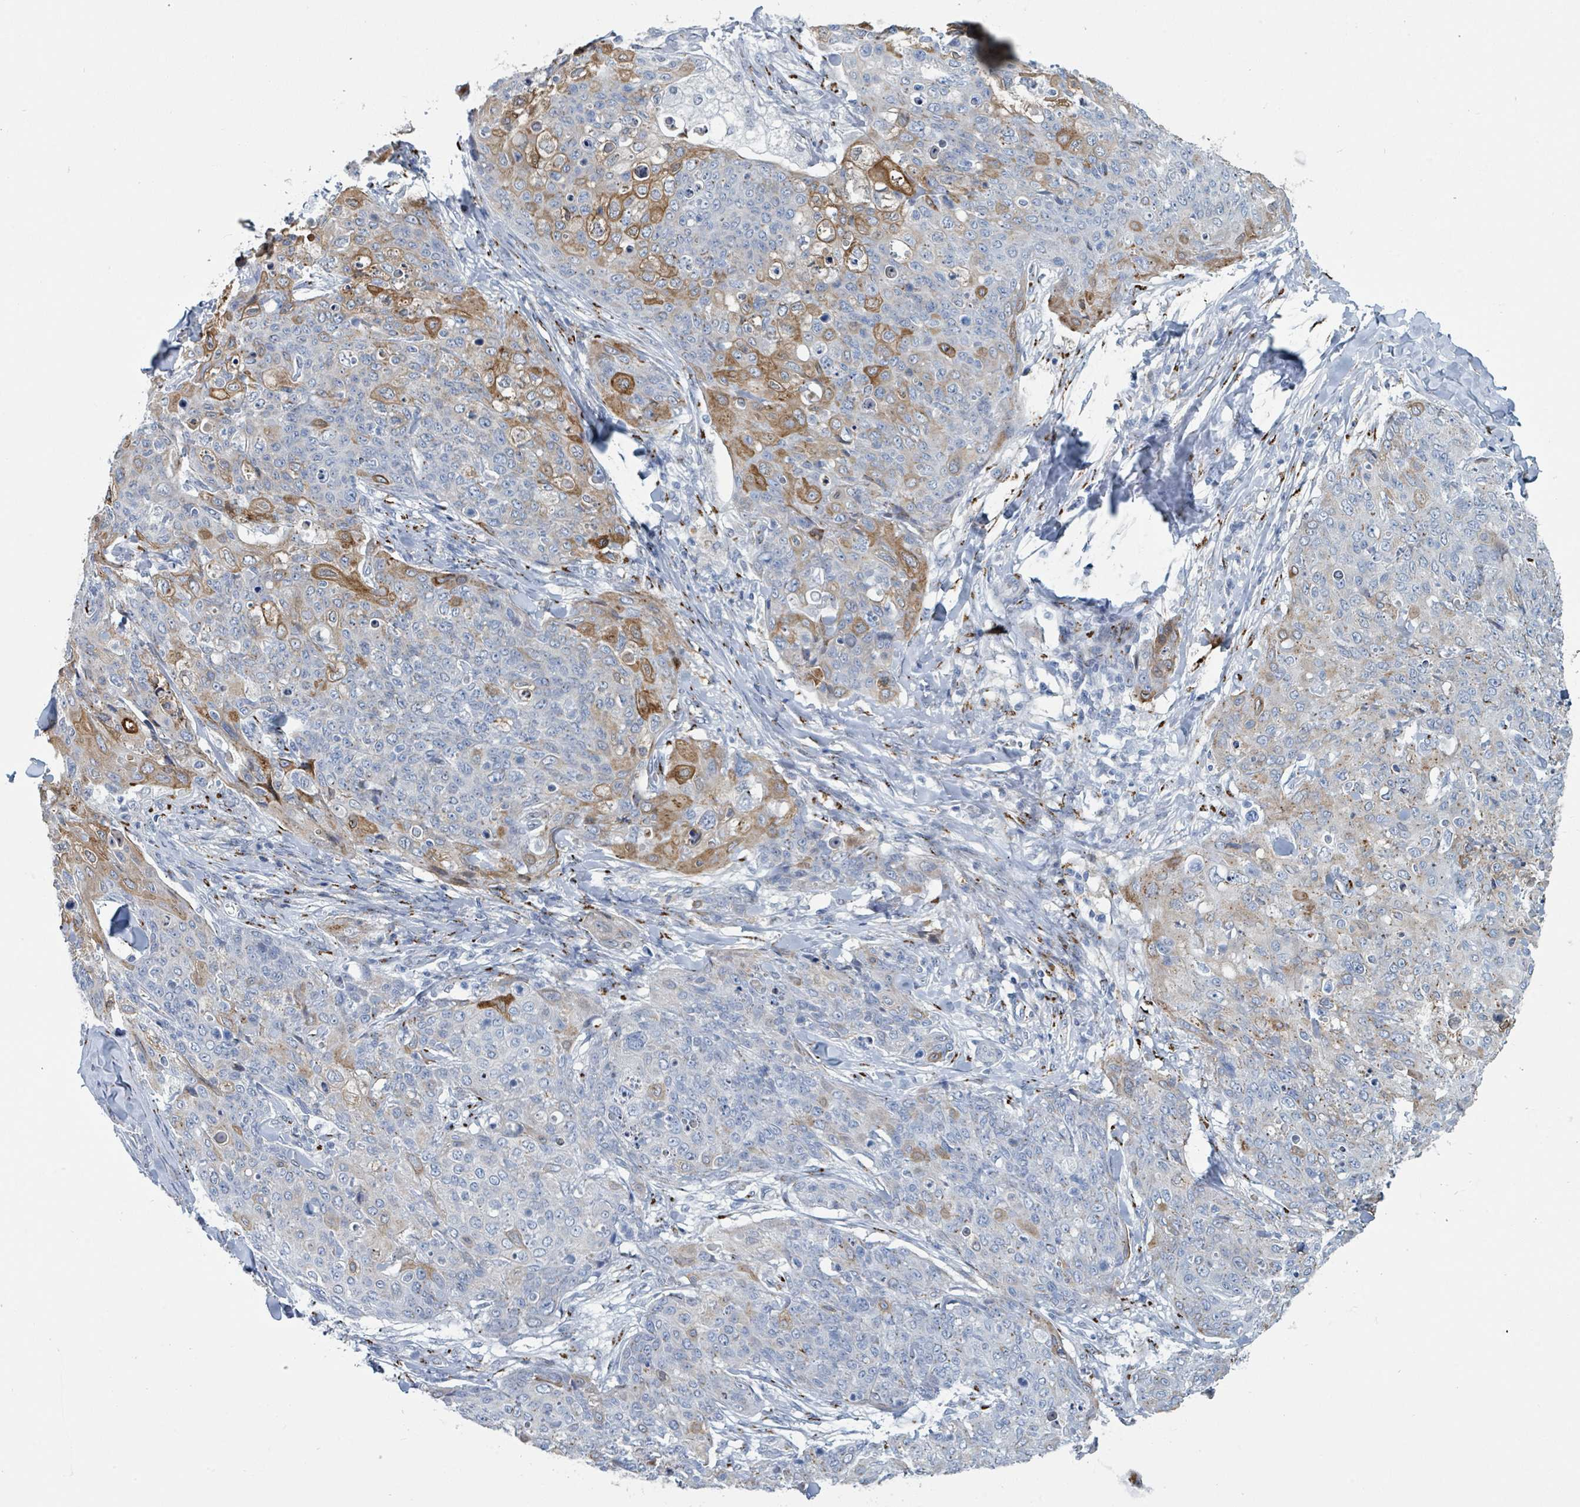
{"staining": {"intensity": "moderate", "quantity": "<25%", "location": "cytoplasmic/membranous"}, "tissue": "skin cancer", "cell_type": "Tumor cells", "image_type": "cancer", "snomed": [{"axis": "morphology", "description": "Squamous cell carcinoma, NOS"}, {"axis": "topography", "description": "Skin"}, {"axis": "topography", "description": "Vulva"}], "caption": "This image exhibits skin squamous cell carcinoma stained with immunohistochemistry (IHC) to label a protein in brown. The cytoplasmic/membranous of tumor cells show moderate positivity for the protein. Nuclei are counter-stained blue.", "gene": "DCAF5", "patient": {"sex": "female", "age": 85}}